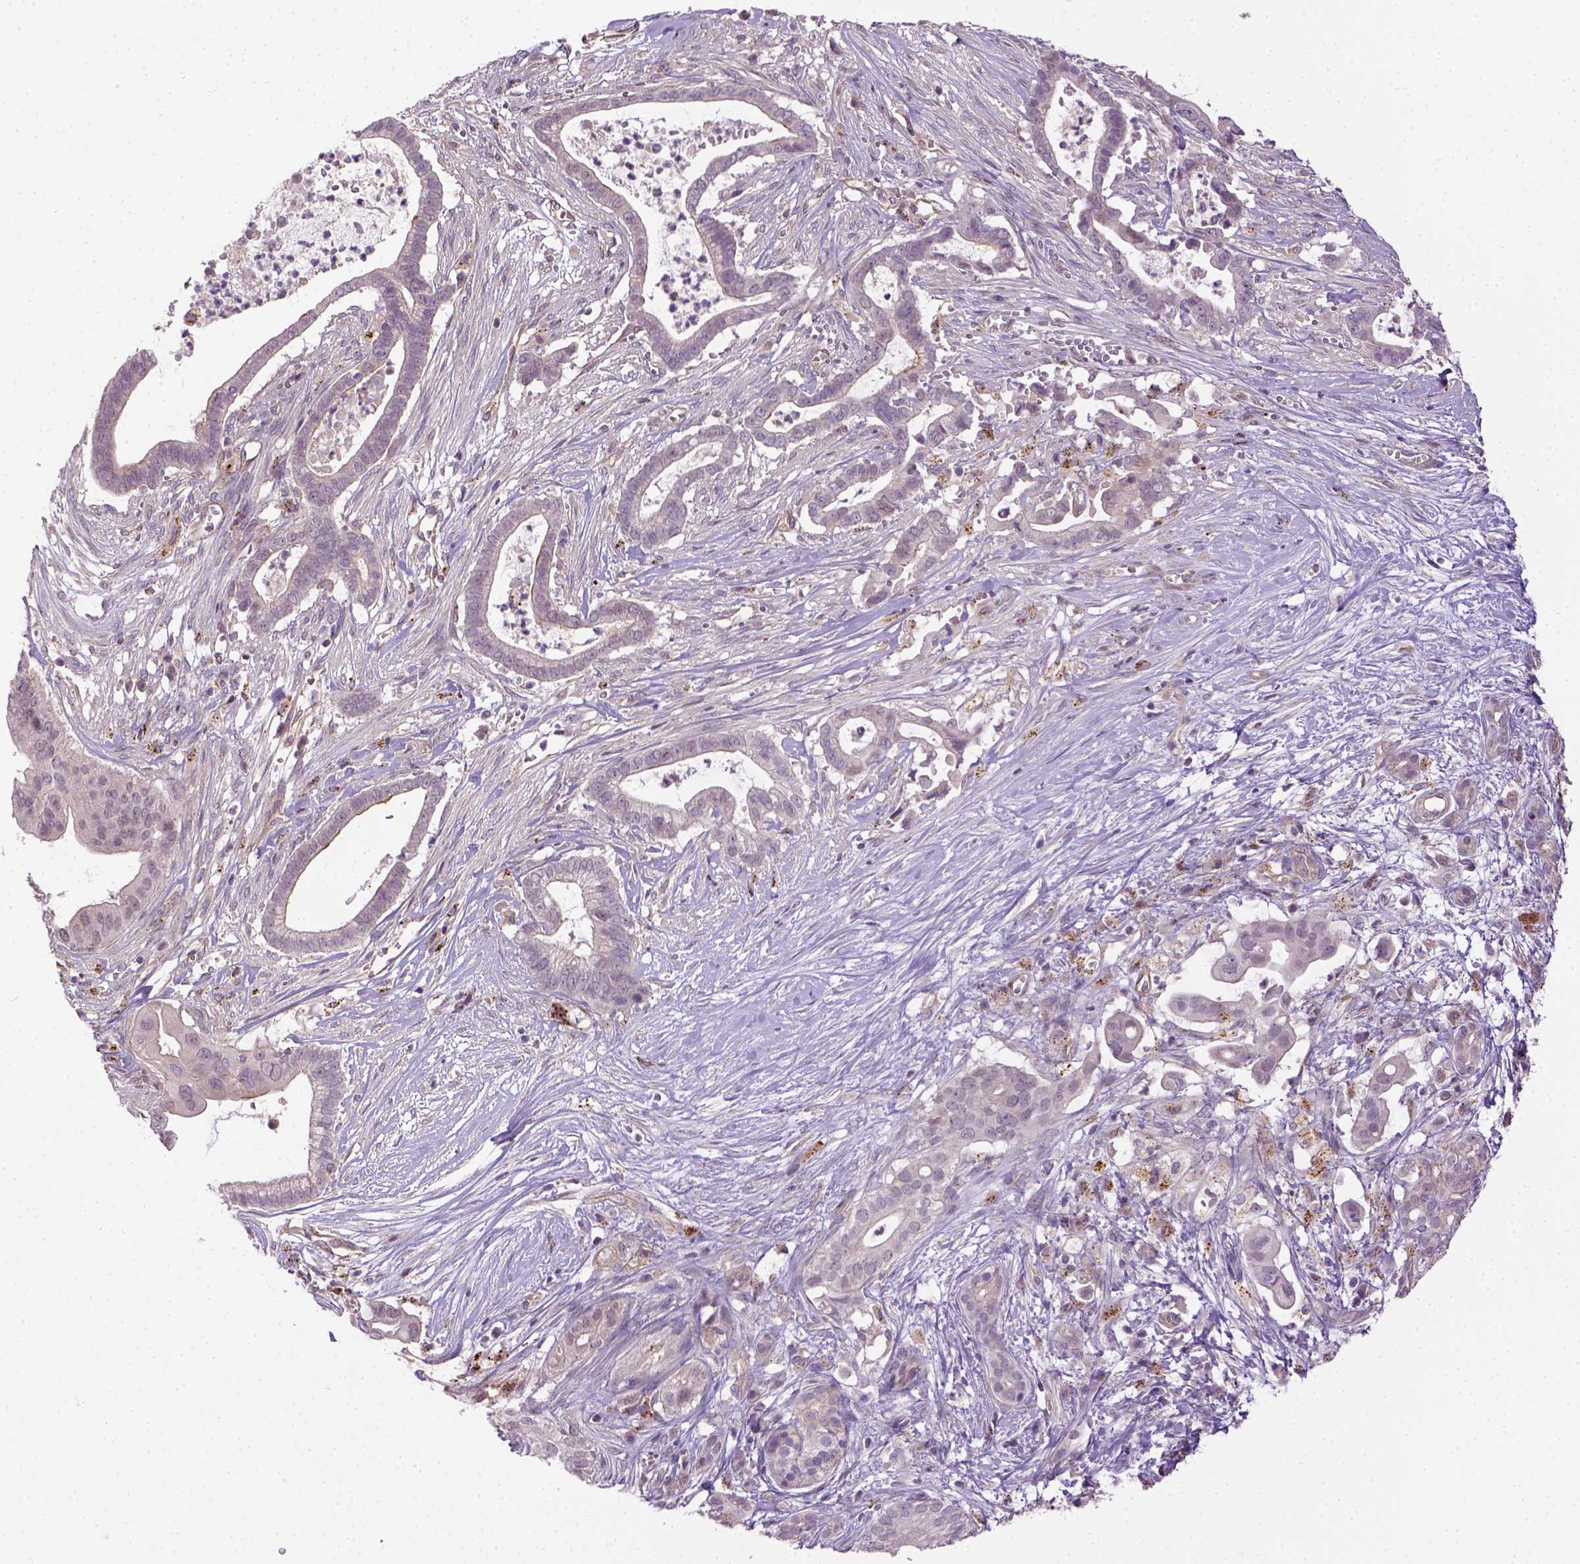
{"staining": {"intensity": "weak", "quantity": "<25%", "location": "cytoplasmic/membranous"}, "tissue": "pancreatic cancer", "cell_type": "Tumor cells", "image_type": "cancer", "snomed": [{"axis": "morphology", "description": "Adenocarcinoma, NOS"}, {"axis": "topography", "description": "Pancreas"}], "caption": "DAB (3,3'-diaminobenzidine) immunohistochemical staining of pancreatic adenocarcinoma exhibits no significant expression in tumor cells.", "gene": "KAZN", "patient": {"sex": "male", "age": 61}}